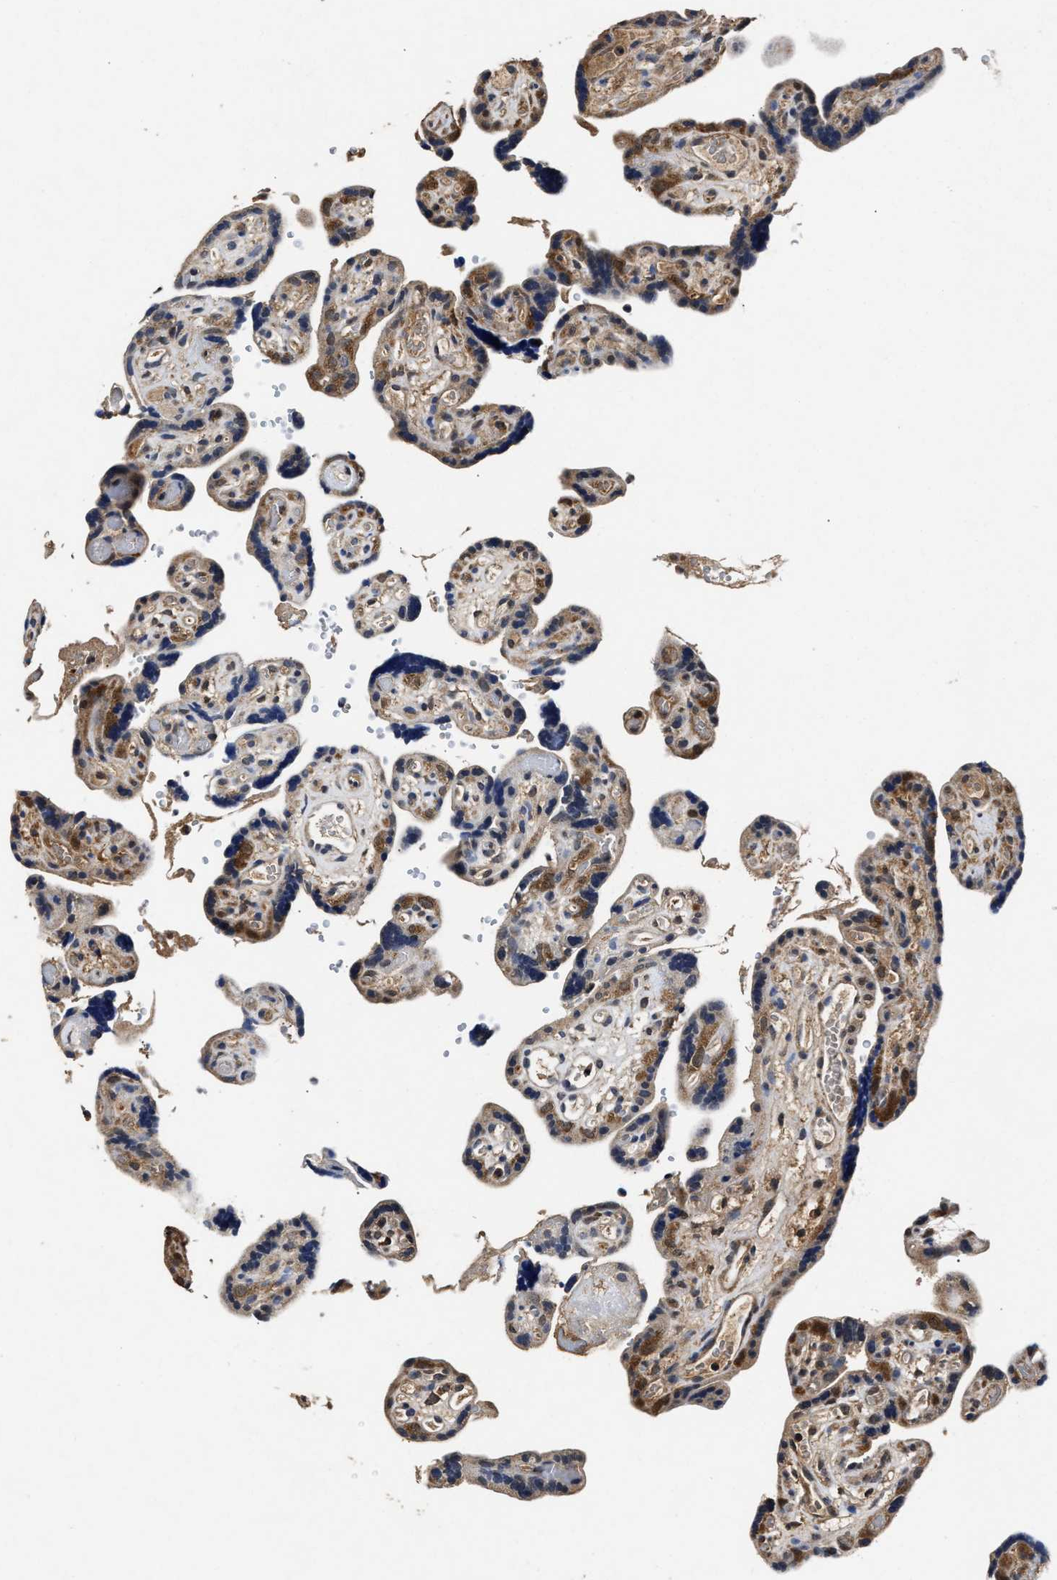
{"staining": {"intensity": "strong", "quantity": "25%-75%", "location": "cytoplasmic/membranous"}, "tissue": "placenta", "cell_type": "Trophoblastic cells", "image_type": "normal", "snomed": [{"axis": "morphology", "description": "Normal tissue, NOS"}, {"axis": "topography", "description": "Placenta"}], "caption": "This is a photomicrograph of IHC staining of unremarkable placenta, which shows strong expression in the cytoplasmic/membranous of trophoblastic cells.", "gene": "ACAT2", "patient": {"sex": "female", "age": 30}}